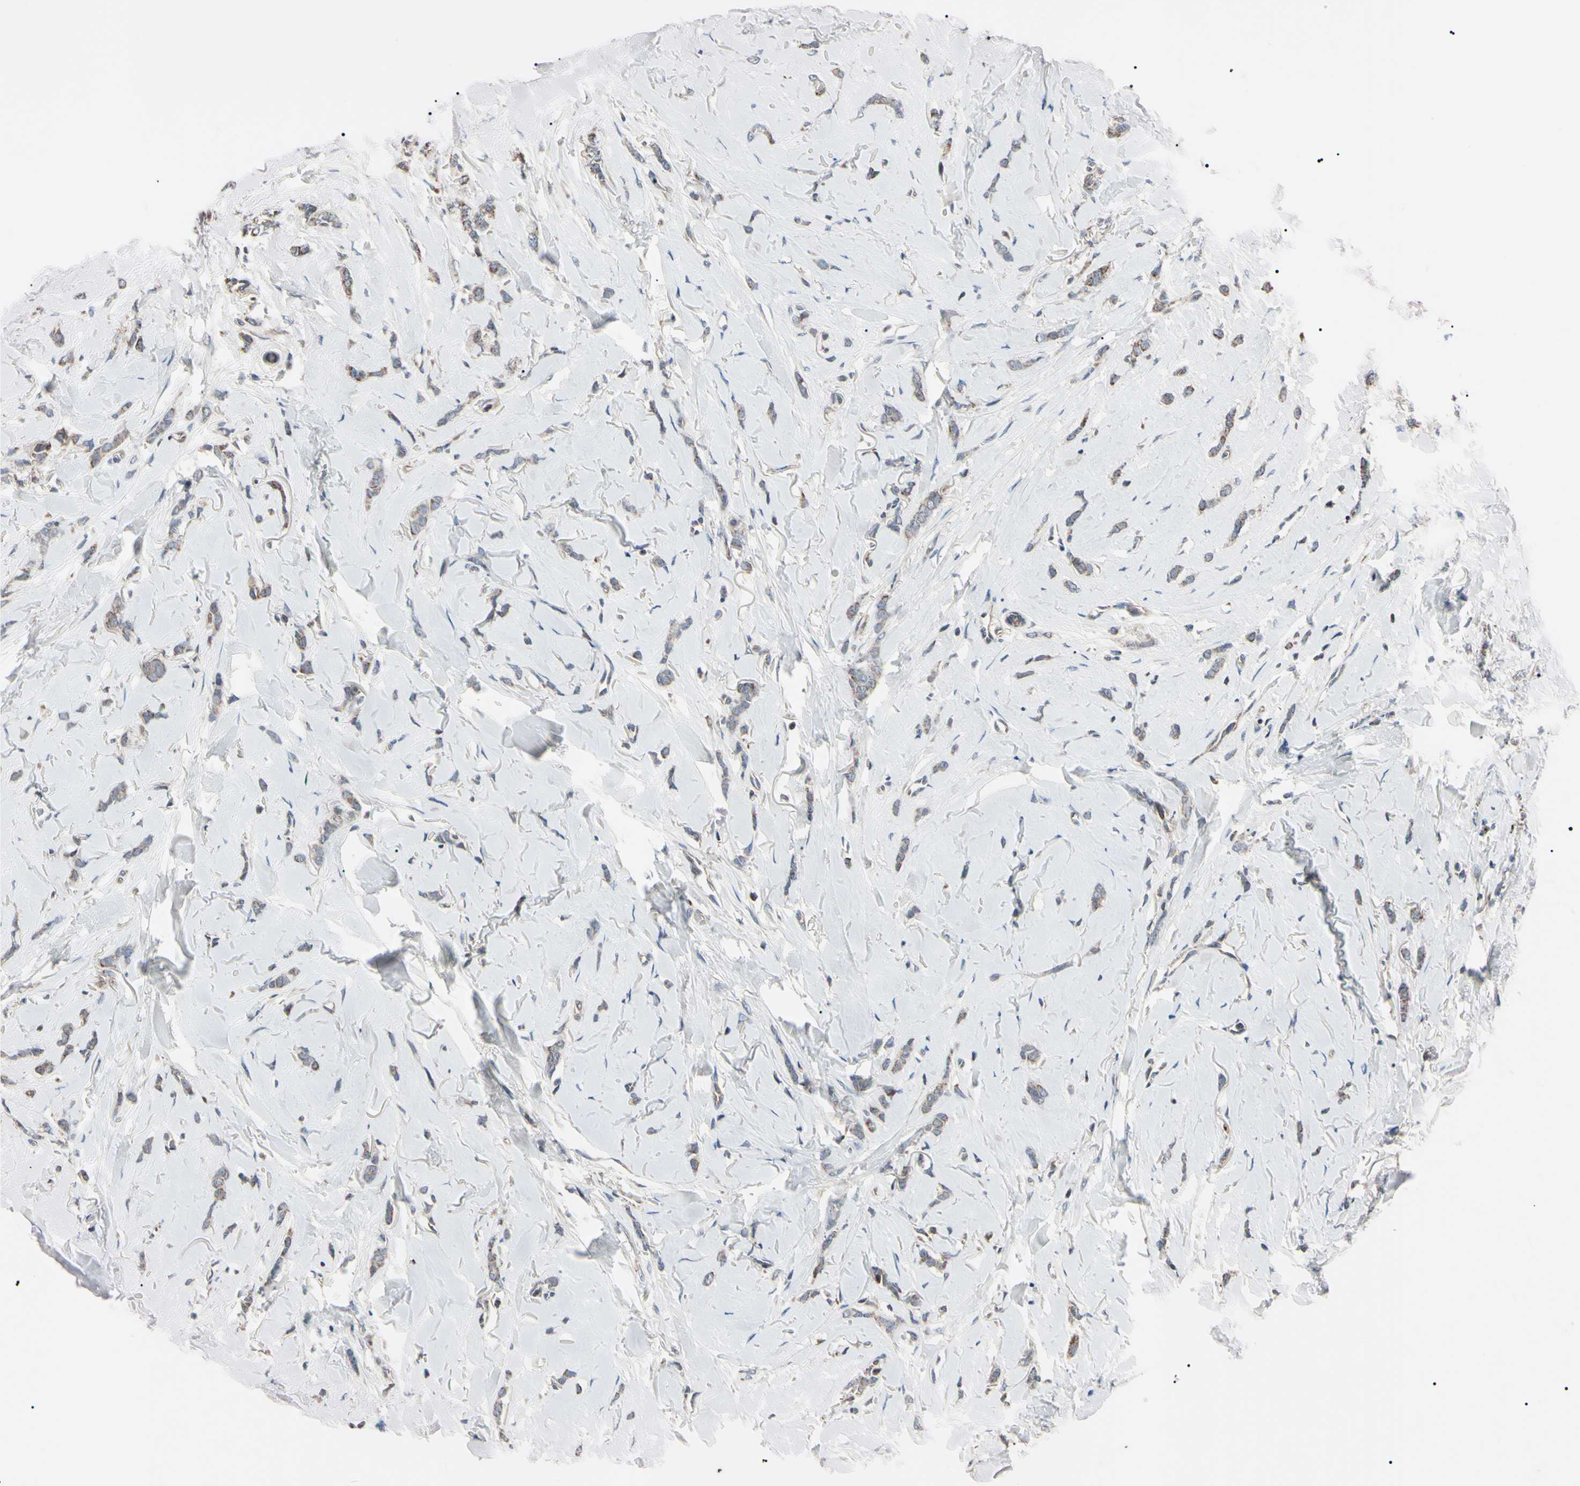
{"staining": {"intensity": "weak", "quantity": "<25%", "location": "cytoplasmic/membranous"}, "tissue": "breast cancer", "cell_type": "Tumor cells", "image_type": "cancer", "snomed": [{"axis": "morphology", "description": "Lobular carcinoma"}, {"axis": "topography", "description": "Skin"}, {"axis": "topography", "description": "Breast"}], "caption": "There is no significant positivity in tumor cells of lobular carcinoma (breast).", "gene": "TNFRSF1A", "patient": {"sex": "female", "age": 46}}